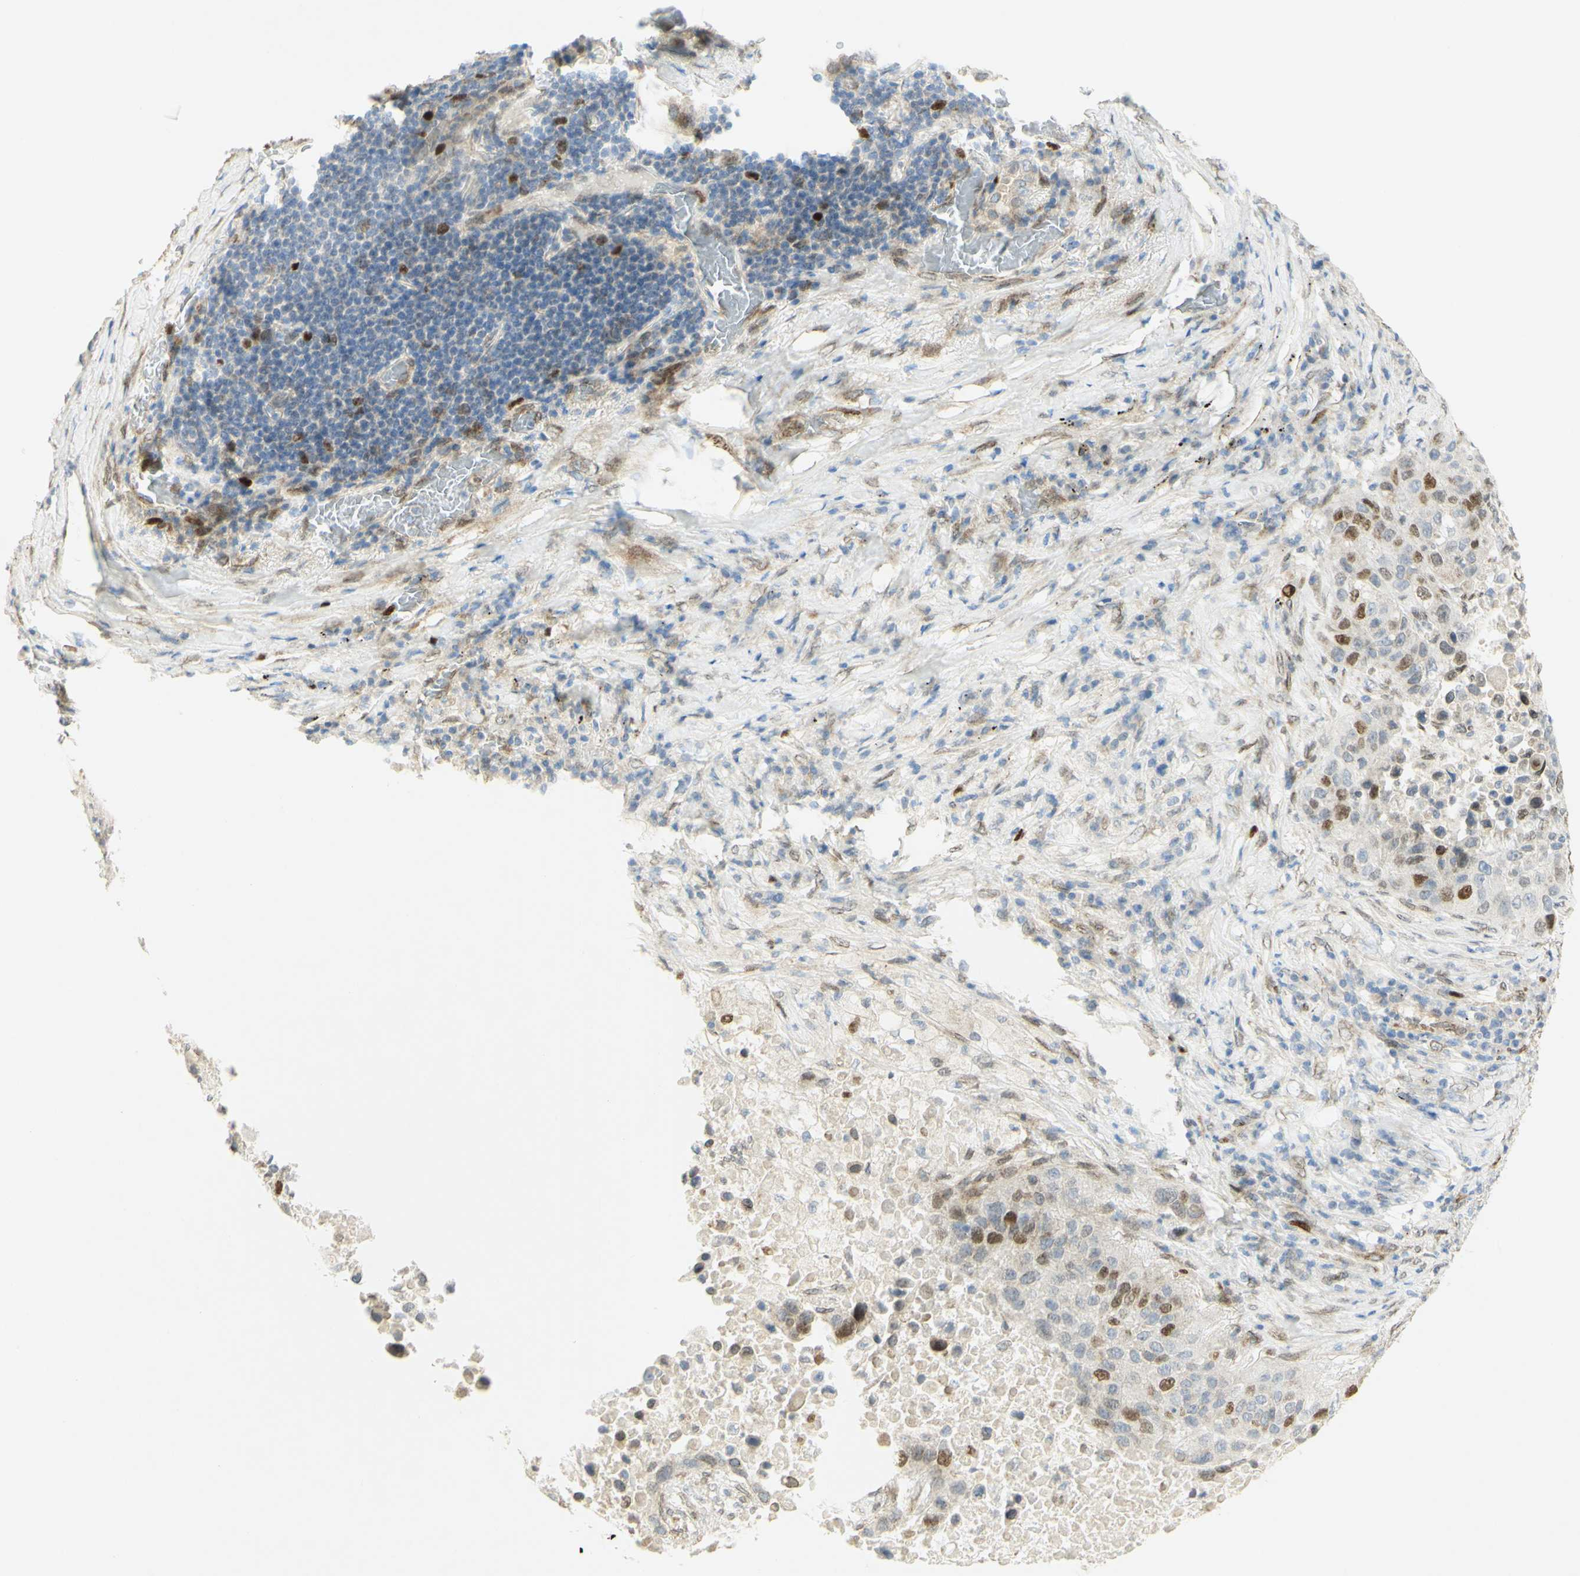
{"staining": {"intensity": "moderate", "quantity": "25%-75%", "location": "nuclear"}, "tissue": "lung cancer", "cell_type": "Tumor cells", "image_type": "cancer", "snomed": [{"axis": "morphology", "description": "Squamous cell carcinoma, NOS"}, {"axis": "topography", "description": "Lung"}], "caption": "Protein positivity by immunohistochemistry (IHC) displays moderate nuclear positivity in approximately 25%-75% of tumor cells in lung cancer (squamous cell carcinoma).", "gene": "E2F1", "patient": {"sex": "male", "age": 57}}